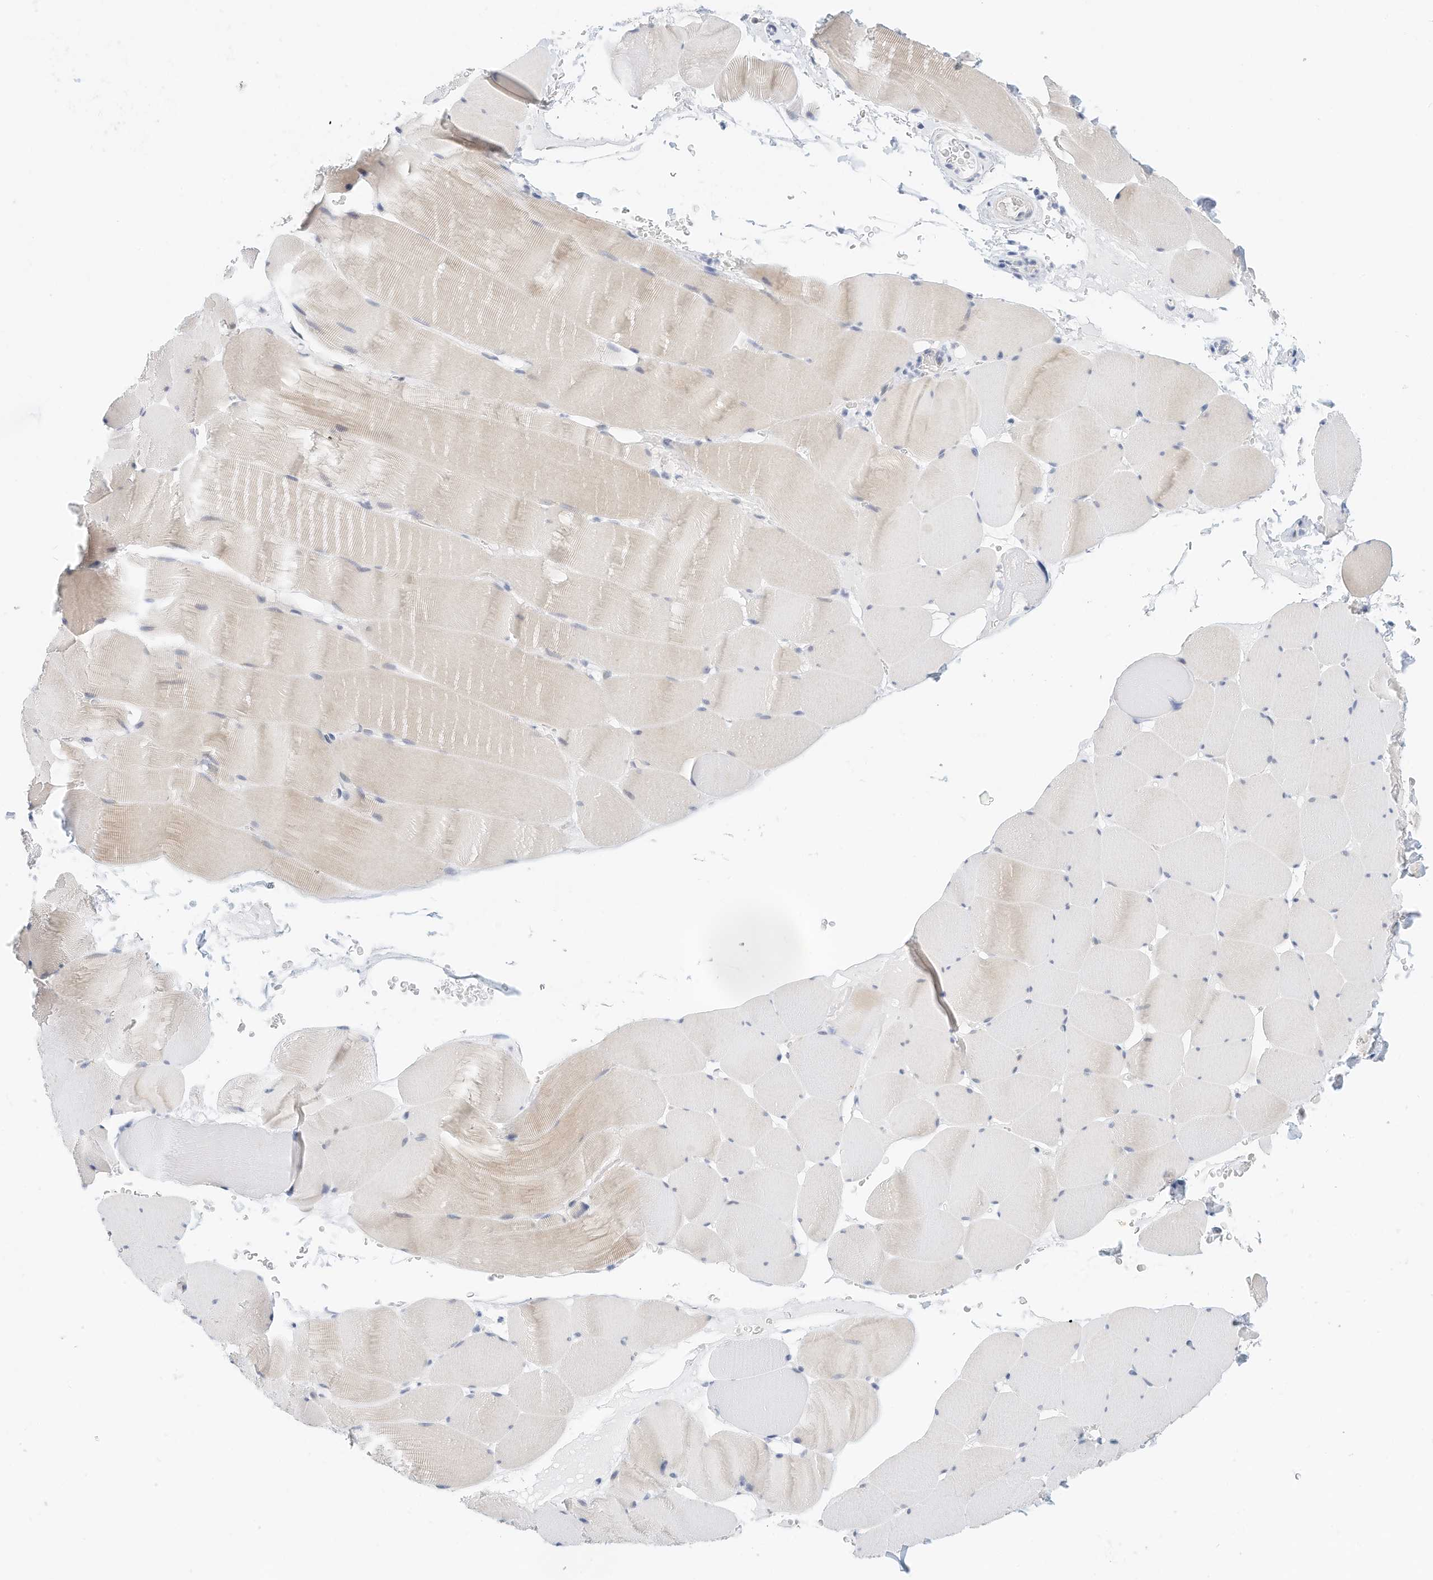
{"staining": {"intensity": "negative", "quantity": "none", "location": "none"}, "tissue": "skeletal muscle", "cell_type": "Myocytes", "image_type": "normal", "snomed": [{"axis": "morphology", "description": "Normal tissue, NOS"}, {"axis": "topography", "description": "Skeletal muscle"}], "caption": "Immunohistochemistry (IHC) histopathology image of normal skeletal muscle: human skeletal muscle stained with DAB shows no significant protein staining in myocytes.", "gene": "ARHGAP28", "patient": {"sex": "male", "age": 62}}